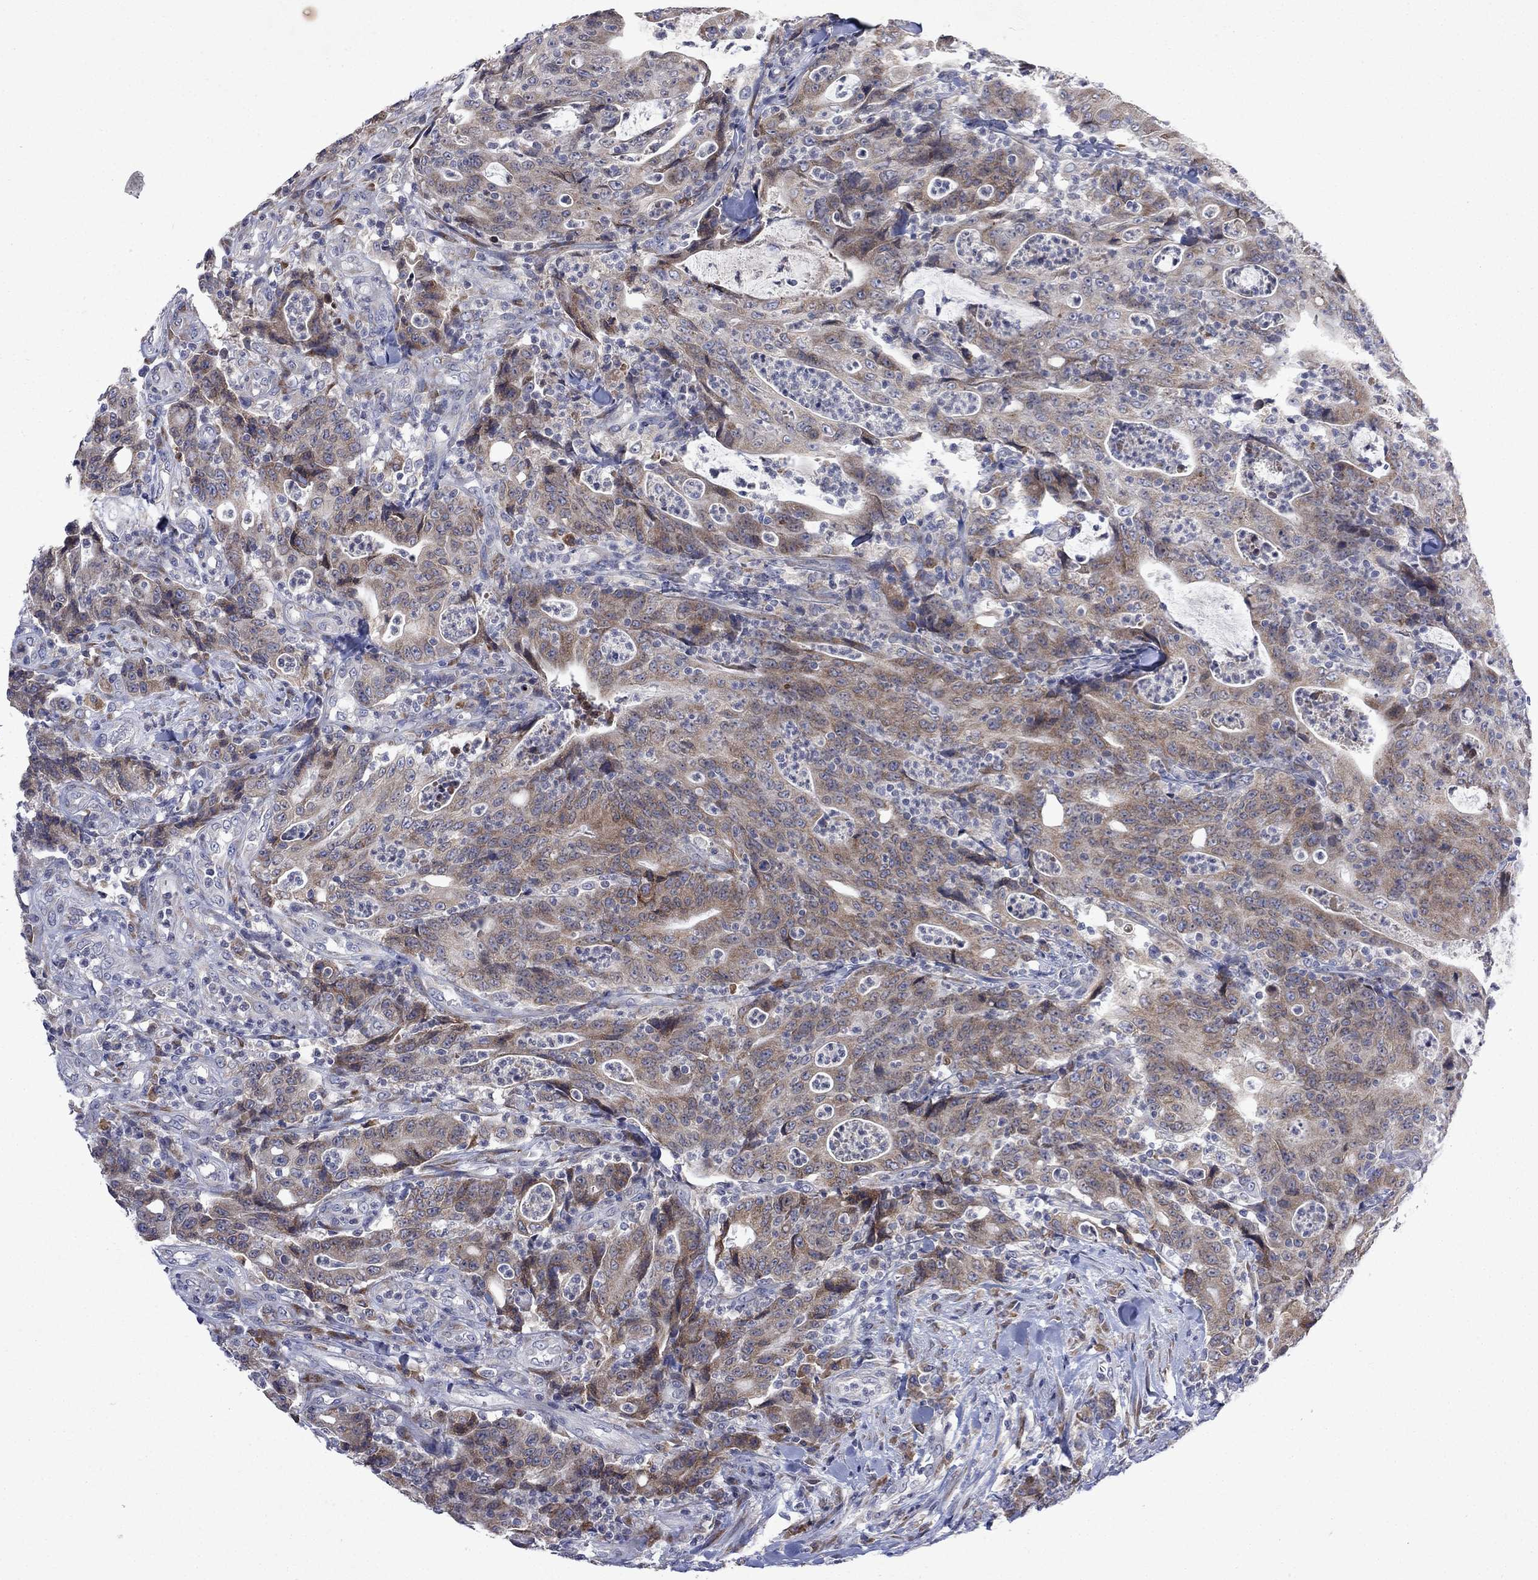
{"staining": {"intensity": "moderate", "quantity": ">75%", "location": "cytoplasmic/membranous"}, "tissue": "colorectal cancer", "cell_type": "Tumor cells", "image_type": "cancer", "snomed": [{"axis": "morphology", "description": "Adenocarcinoma, NOS"}, {"axis": "topography", "description": "Colon"}], "caption": "A high-resolution photomicrograph shows immunohistochemistry staining of colorectal cancer (adenocarcinoma), which reveals moderate cytoplasmic/membranous expression in approximately >75% of tumor cells.", "gene": "TMEM97", "patient": {"sex": "male", "age": 70}}